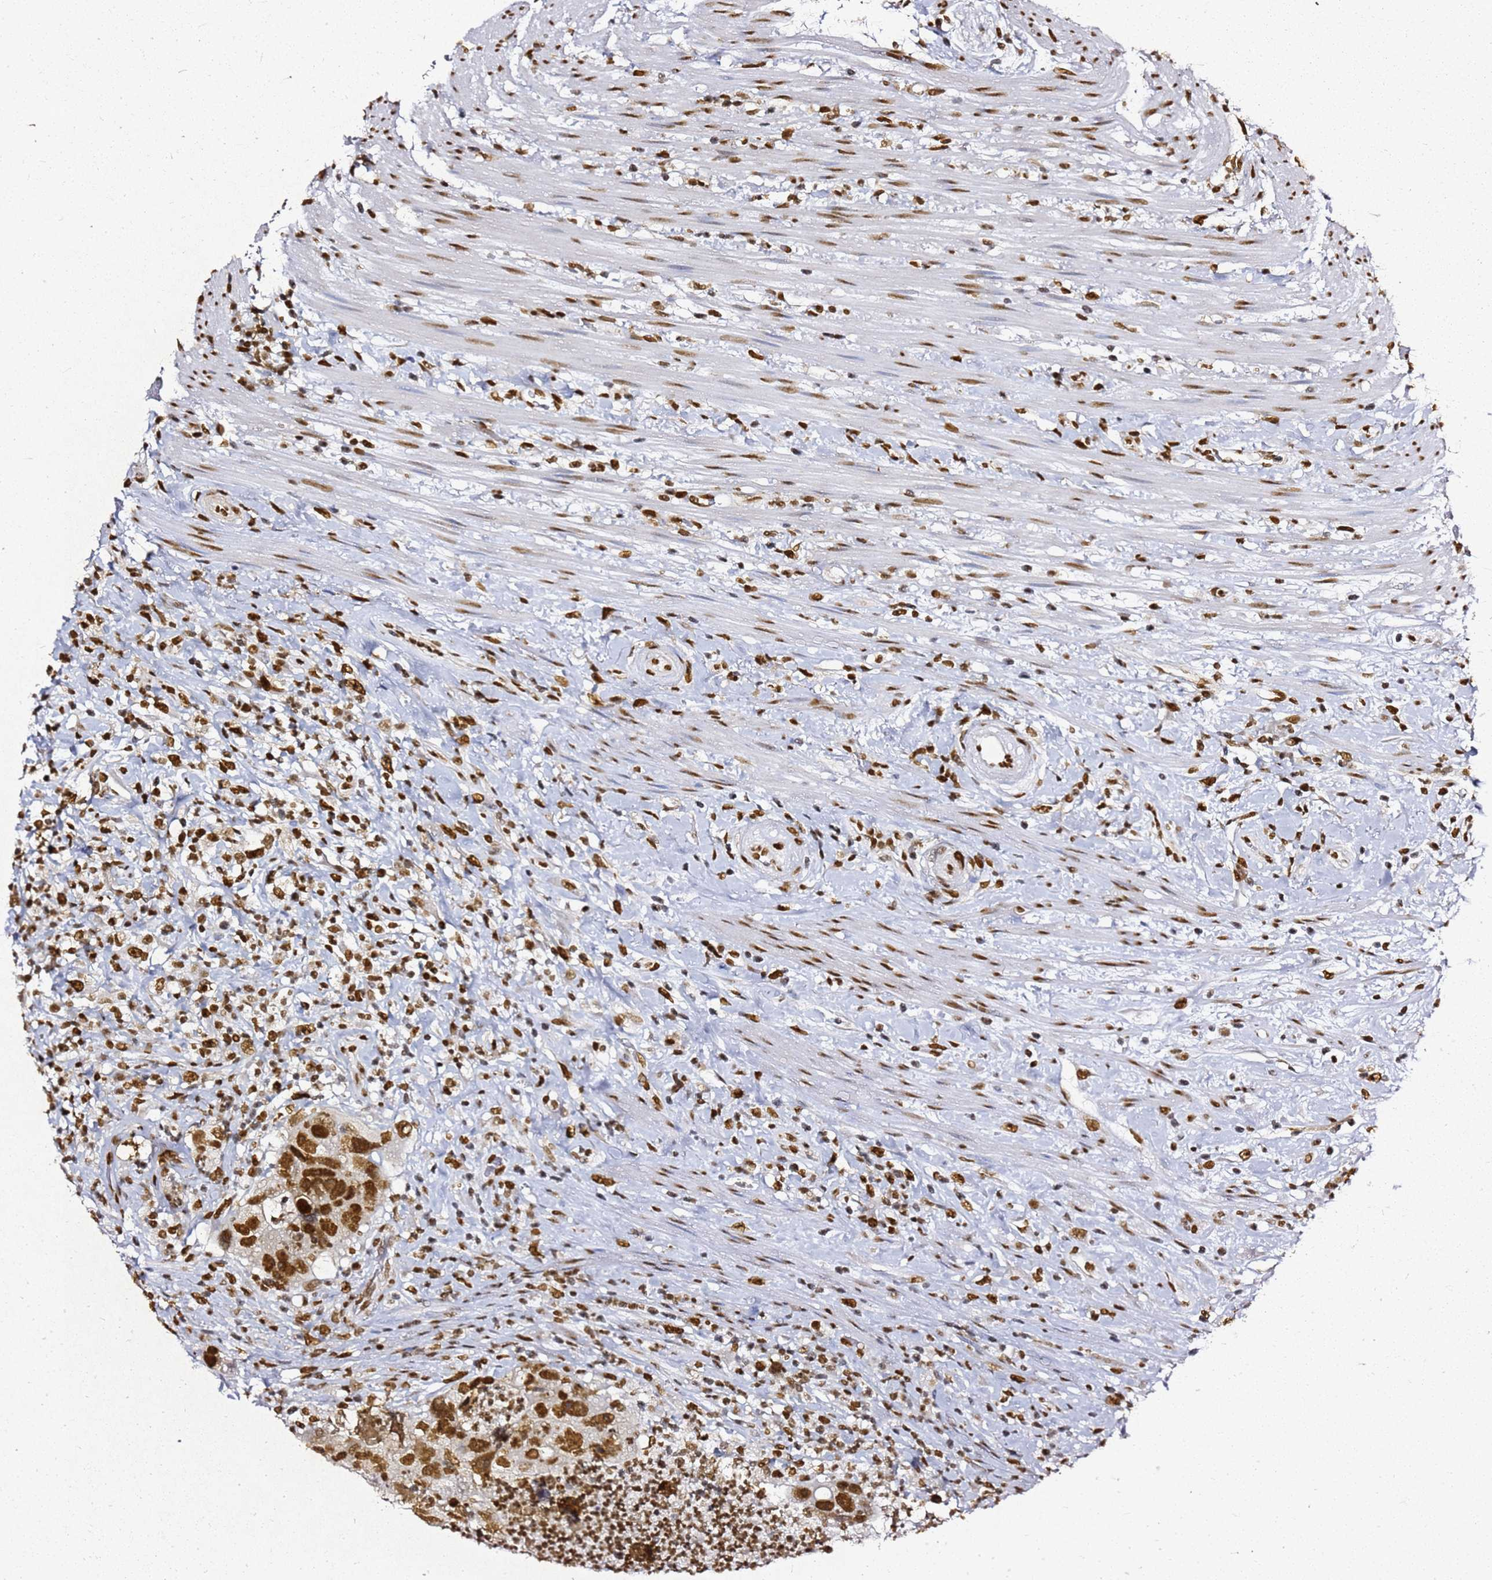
{"staining": {"intensity": "strong", "quantity": ">75%", "location": "nuclear"}, "tissue": "colorectal cancer", "cell_type": "Tumor cells", "image_type": "cancer", "snomed": [{"axis": "morphology", "description": "Adenocarcinoma, NOS"}, {"axis": "topography", "description": "Rectum"}], "caption": "Strong nuclear staining is identified in about >75% of tumor cells in colorectal adenocarcinoma. Ihc stains the protein in brown and the nuclei are stained blue.", "gene": "APEX1", "patient": {"sex": "male", "age": 59}}